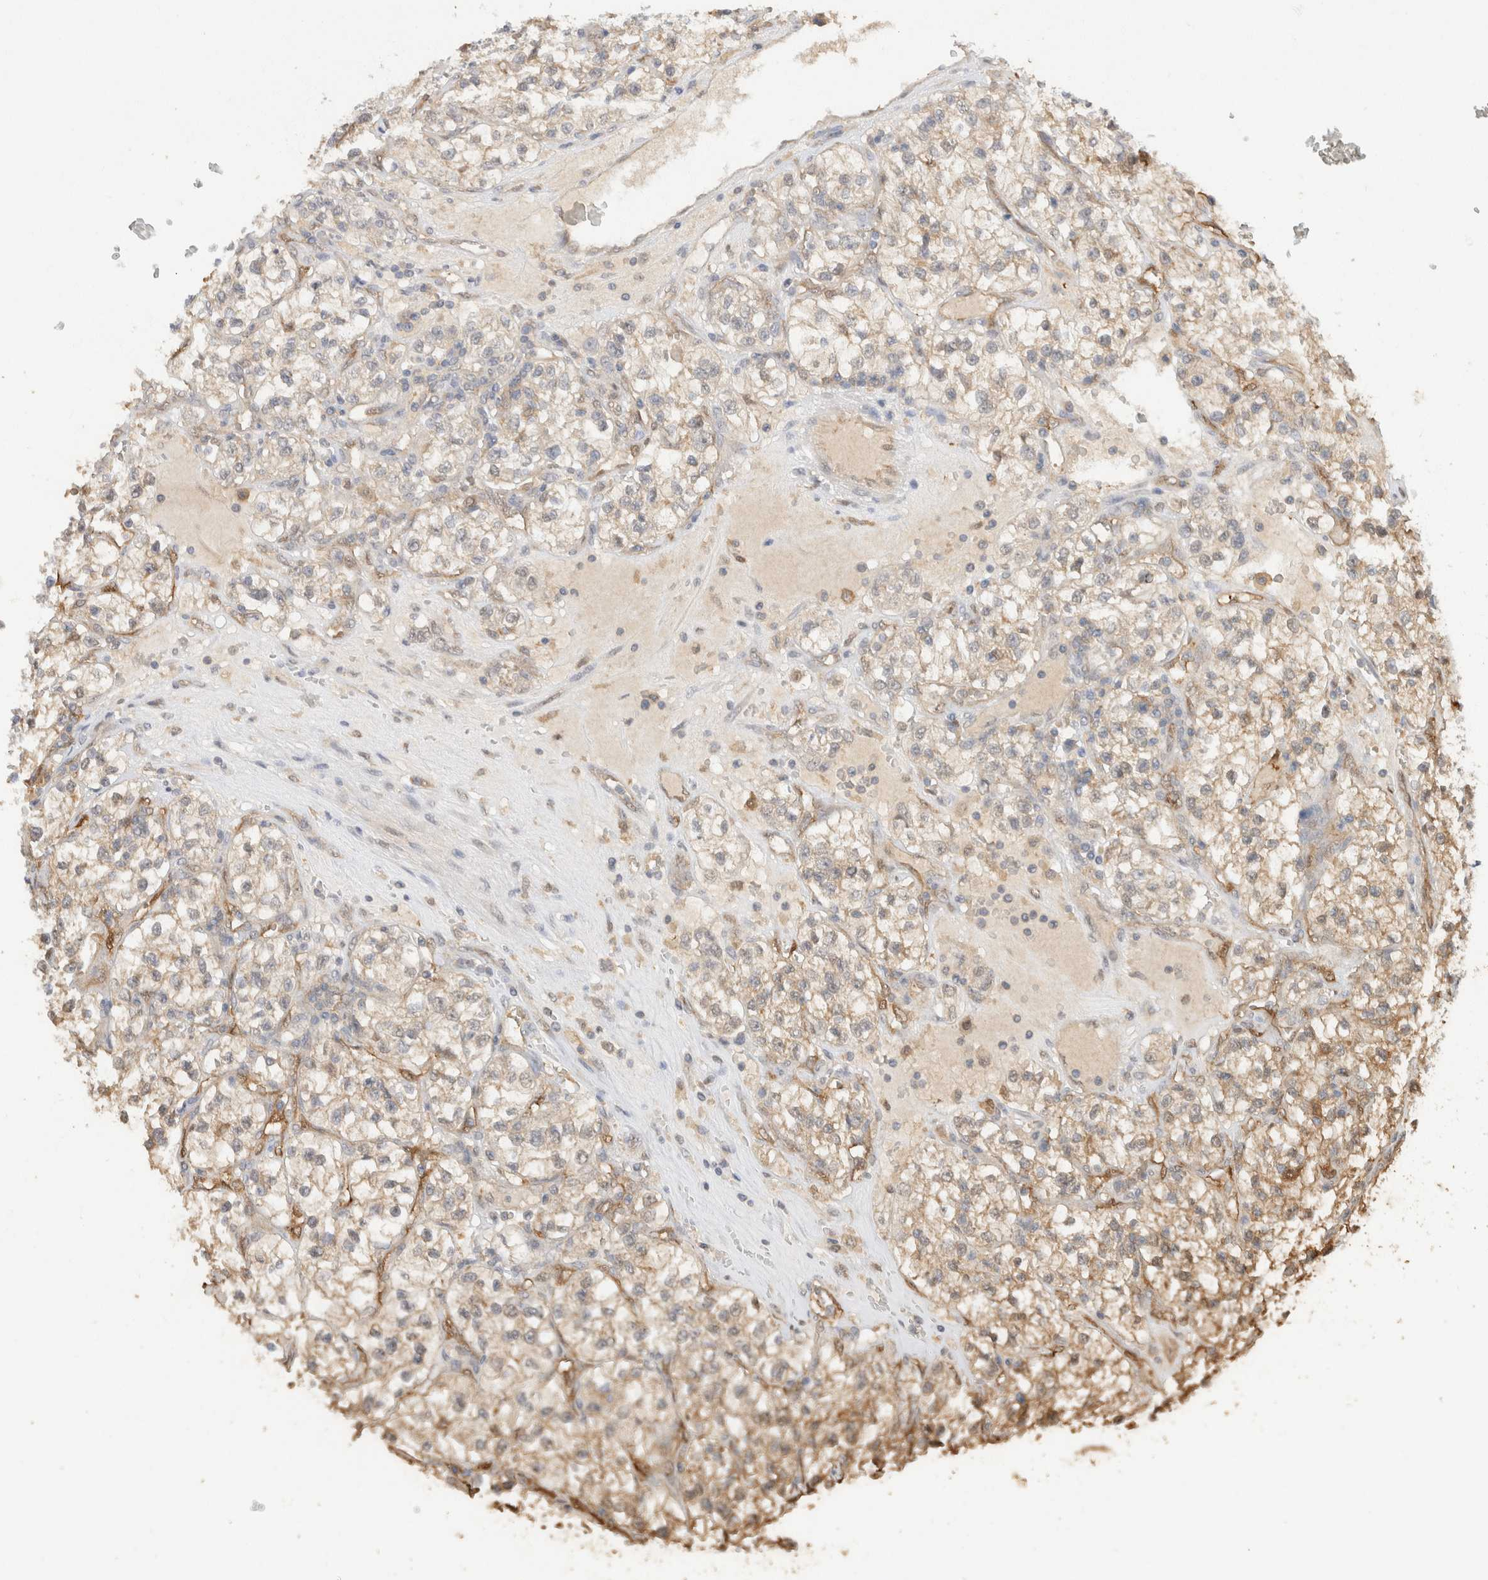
{"staining": {"intensity": "negative", "quantity": "none", "location": "none"}, "tissue": "renal cancer", "cell_type": "Tumor cells", "image_type": "cancer", "snomed": [{"axis": "morphology", "description": "Adenocarcinoma, NOS"}, {"axis": "topography", "description": "Kidney"}], "caption": "Protein analysis of adenocarcinoma (renal) displays no significant positivity in tumor cells.", "gene": "YWHAH", "patient": {"sex": "female", "age": 57}}